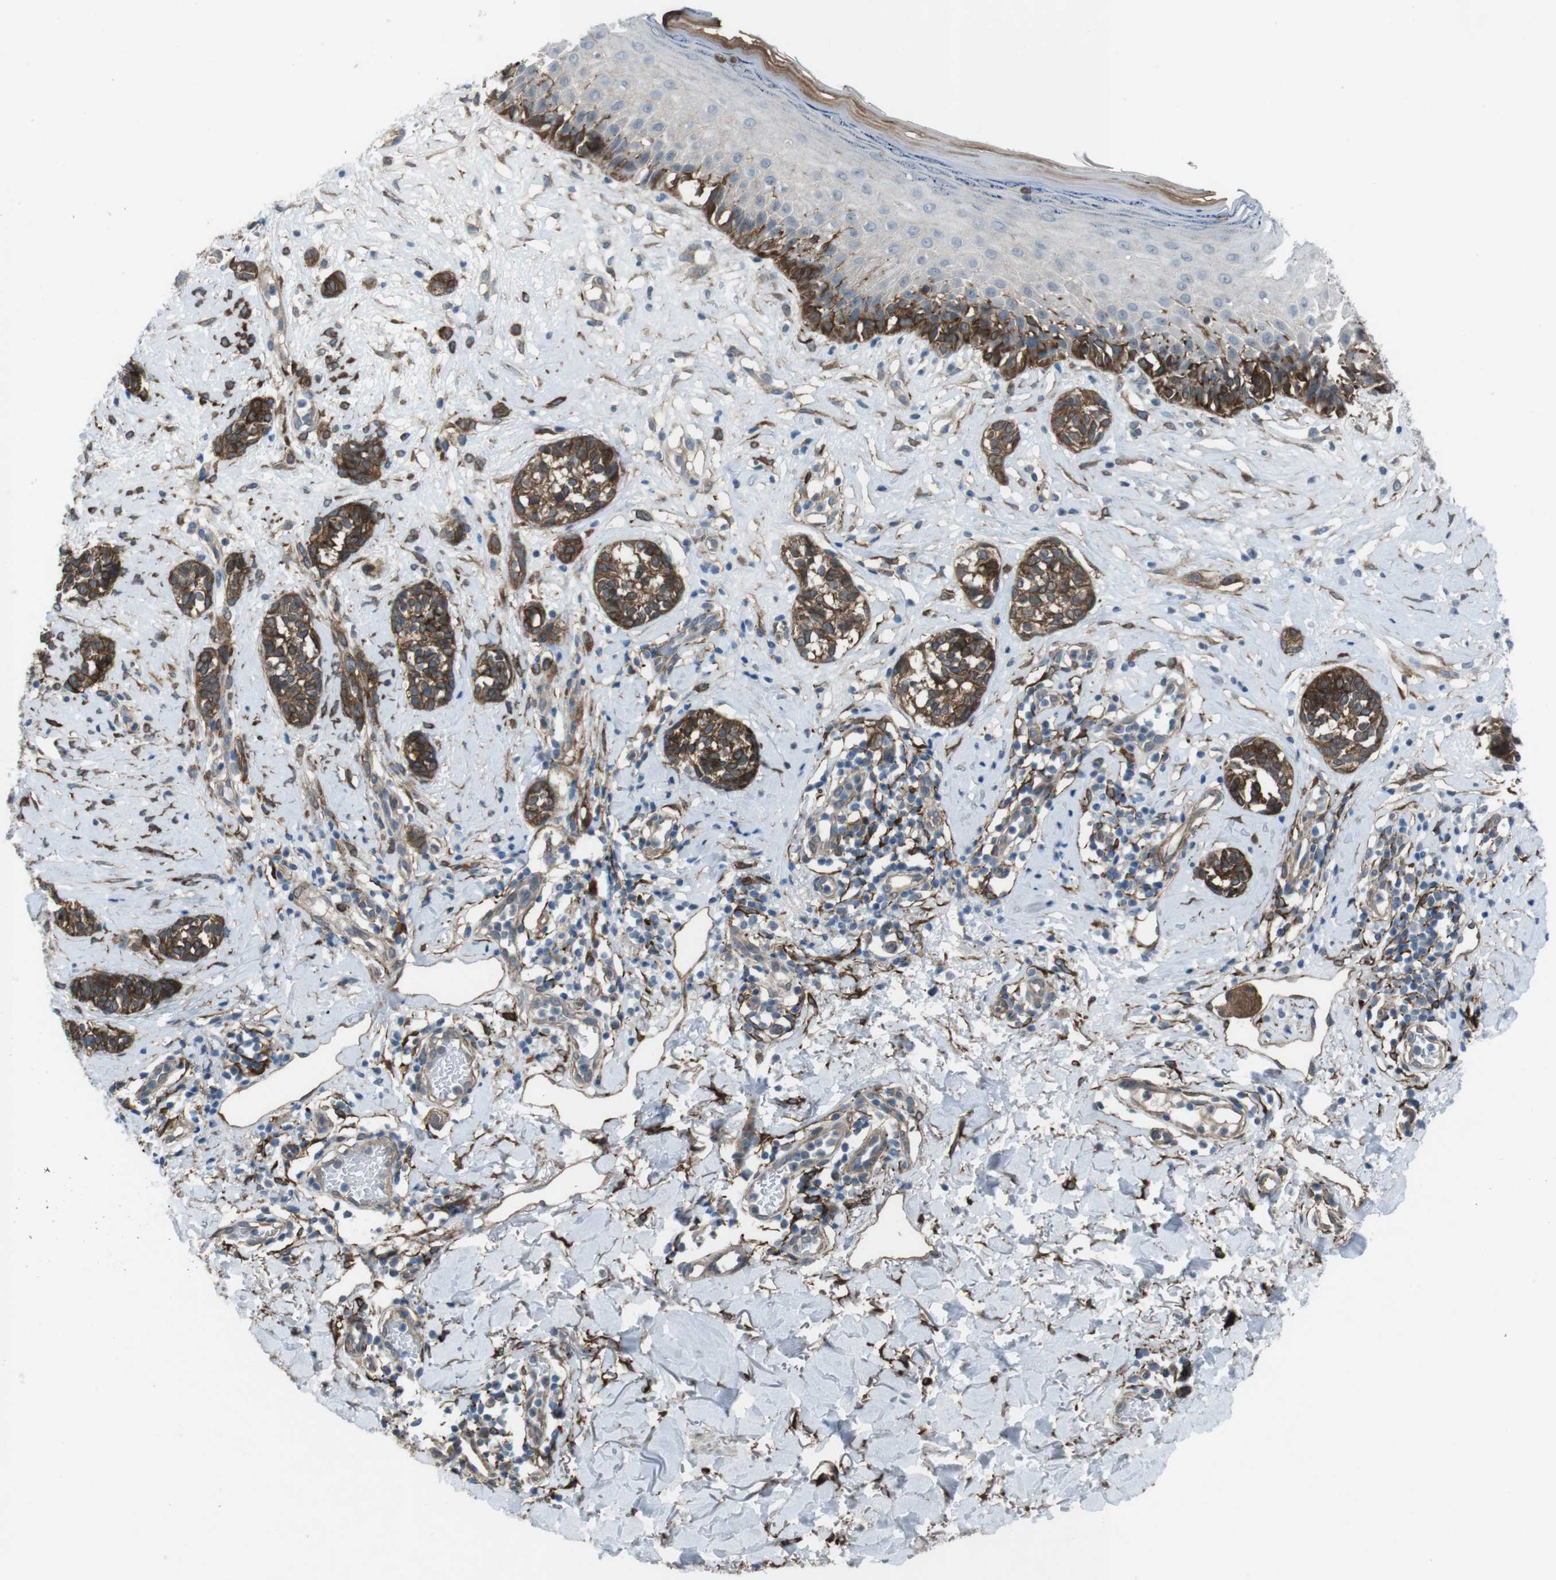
{"staining": {"intensity": "strong", "quantity": ">75%", "location": "cytoplasmic/membranous"}, "tissue": "melanoma", "cell_type": "Tumor cells", "image_type": "cancer", "snomed": [{"axis": "morphology", "description": "Malignant melanoma, NOS"}, {"axis": "topography", "description": "Skin"}], "caption": "A brown stain highlights strong cytoplasmic/membranous expression of a protein in malignant melanoma tumor cells.", "gene": "ANK2", "patient": {"sex": "male", "age": 64}}